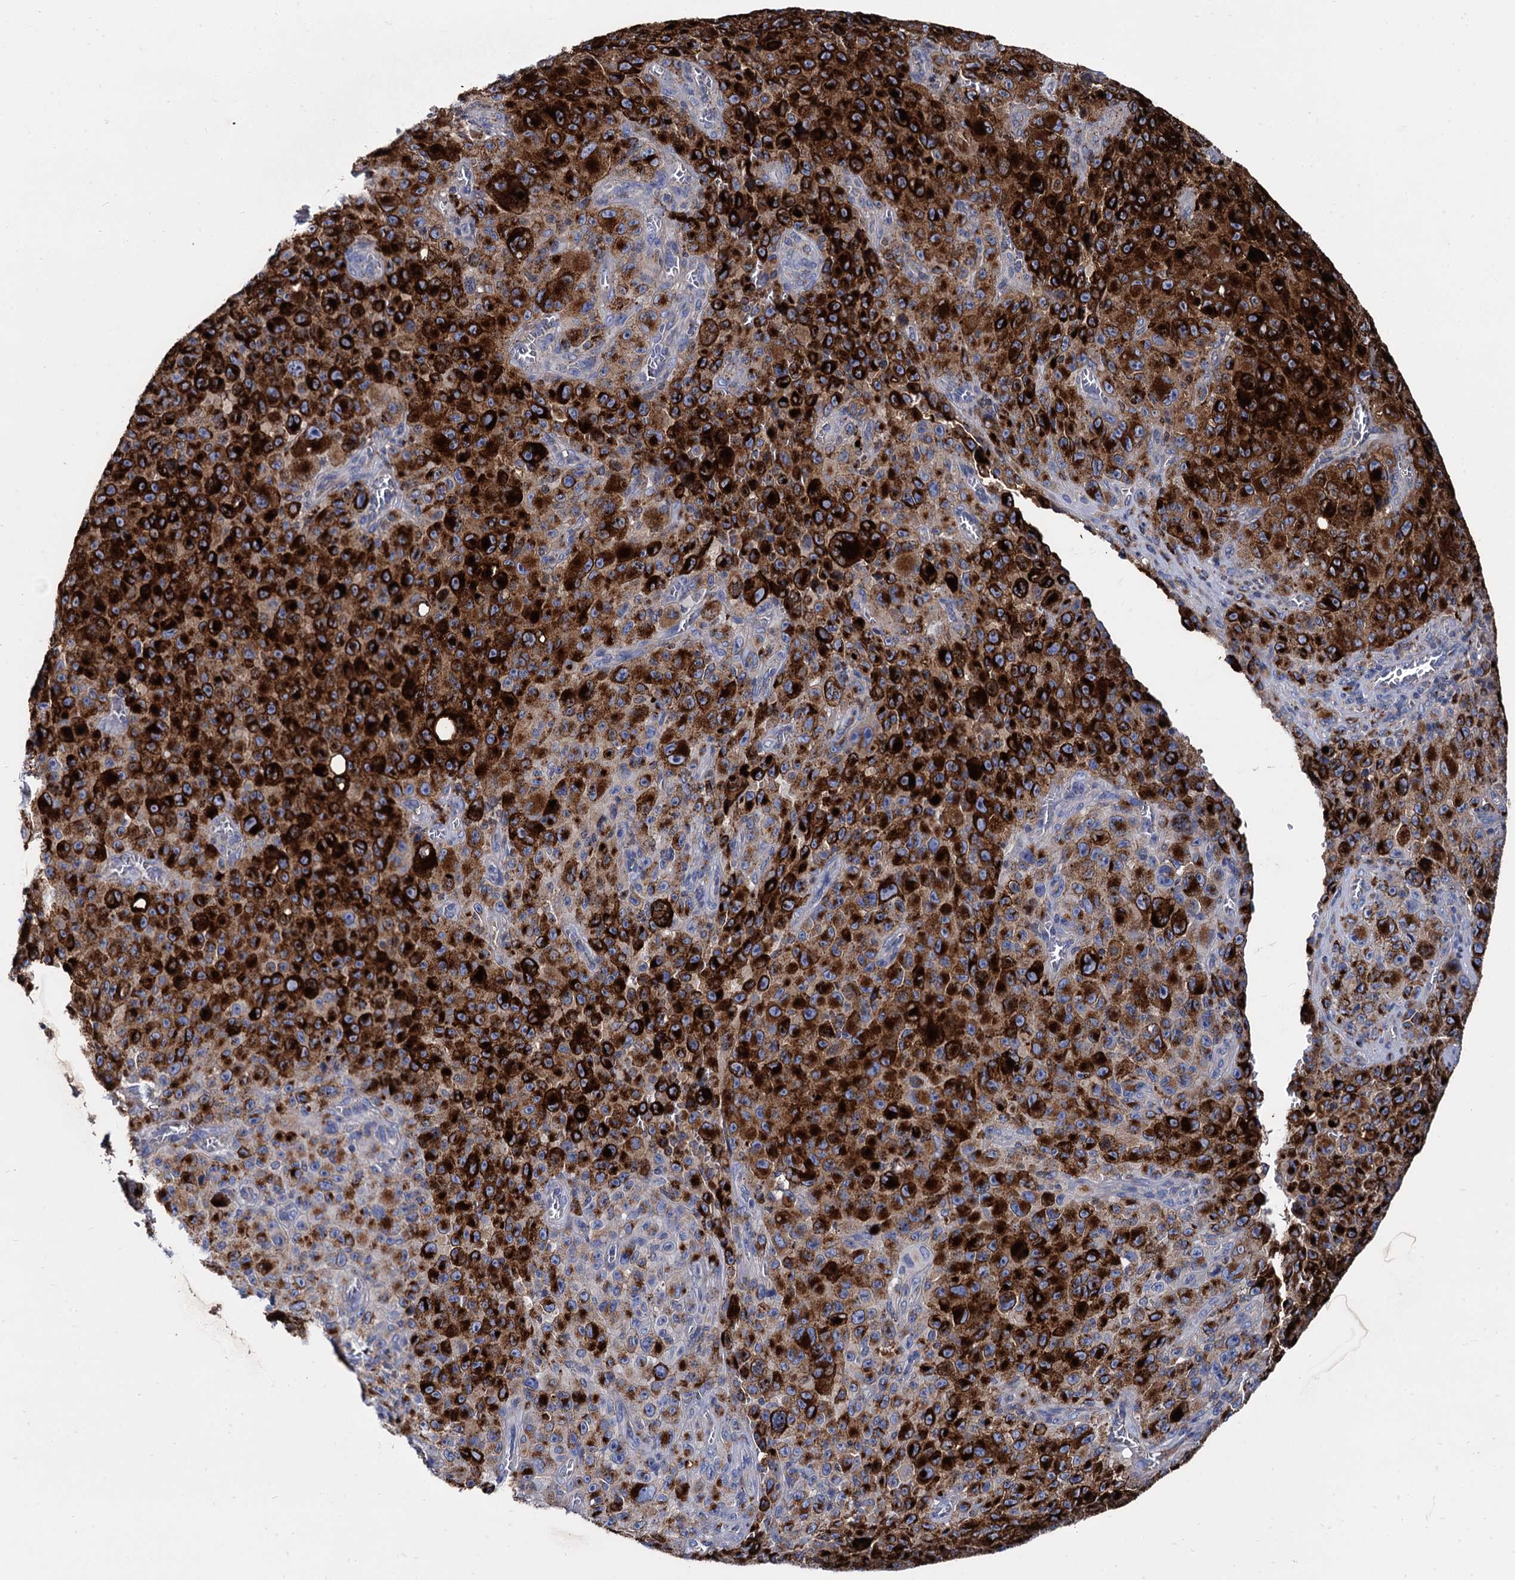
{"staining": {"intensity": "strong", "quantity": ">75%", "location": "cytoplasmic/membranous"}, "tissue": "melanoma", "cell_type": "Tumor cells", "image_type": "cancer", "snomed": [{"axis": "morphology", "description": "Malignant melanoma, NOS"}, {"axis": "topography", "description": "Skin"}], "caption": "DAB (3,3'-diaminobenzidine) immunohistochemical staining of human melanoma shows strong cytoplasmic/membranous protein expression in about >75% of tumor cells.", "gene": "APOD", "patient": {"sex": "female", "age": 82}}